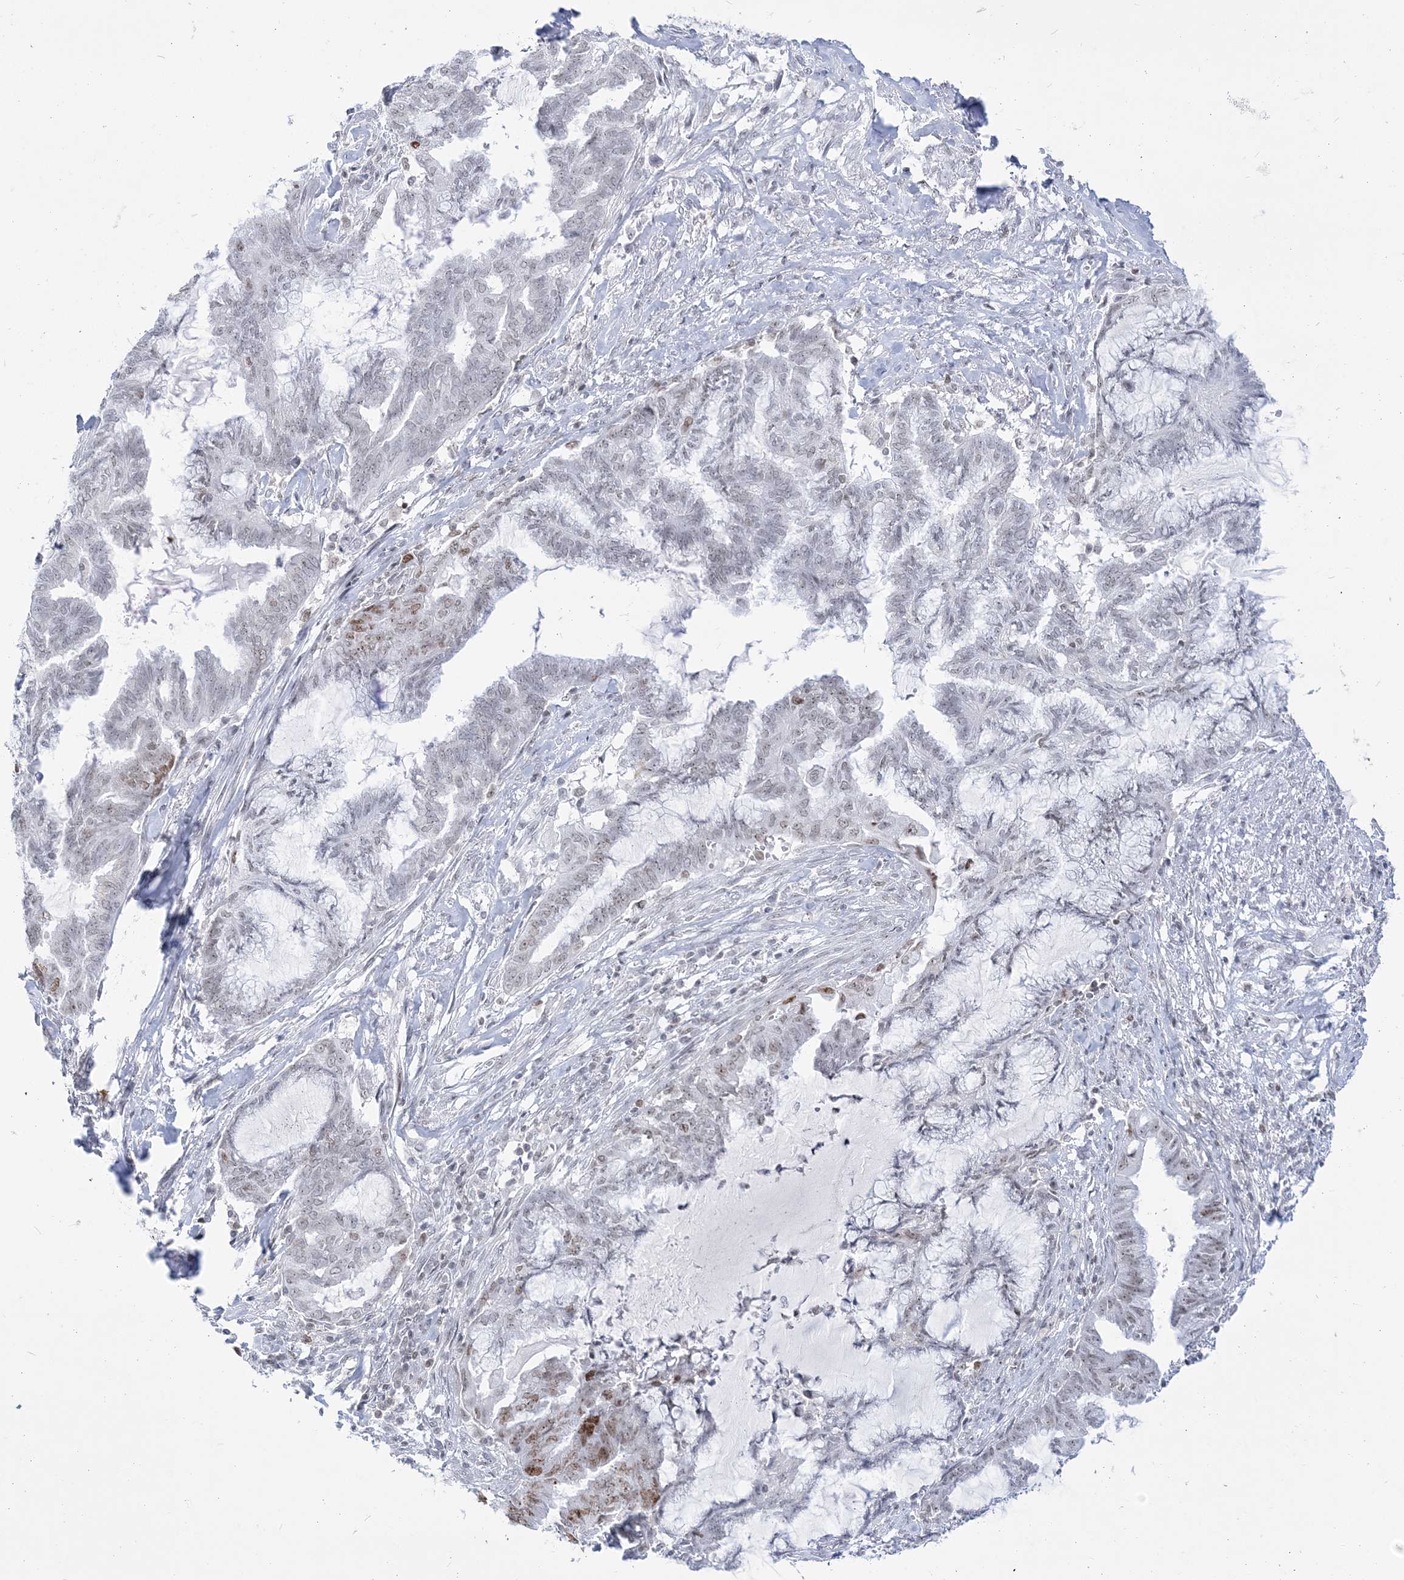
{"staining": {"intensity": "moderate", "quantity": "<25%", "location": "nuclear"}, "tissue": "endometrial cancer", "cell_type": "Tumor cells", "image_type": "cancer", "snomed": [{"axis": "morphology", "description": "Adenocarcinoma, NOS"}, {"axis": "topography", "description": "Endometrium"}], "caption": "IHC image of neoplastic tissue: endometrial adenocarcinoma stained using immunohistochemistry (IHC) exhibits low levels of moderate protein expression localized specifically in the nuclear of tumor cells, appearing as a nuclear brown color.", "gene": "DDX21", "patient": {"sex": "female", "age": 86}}